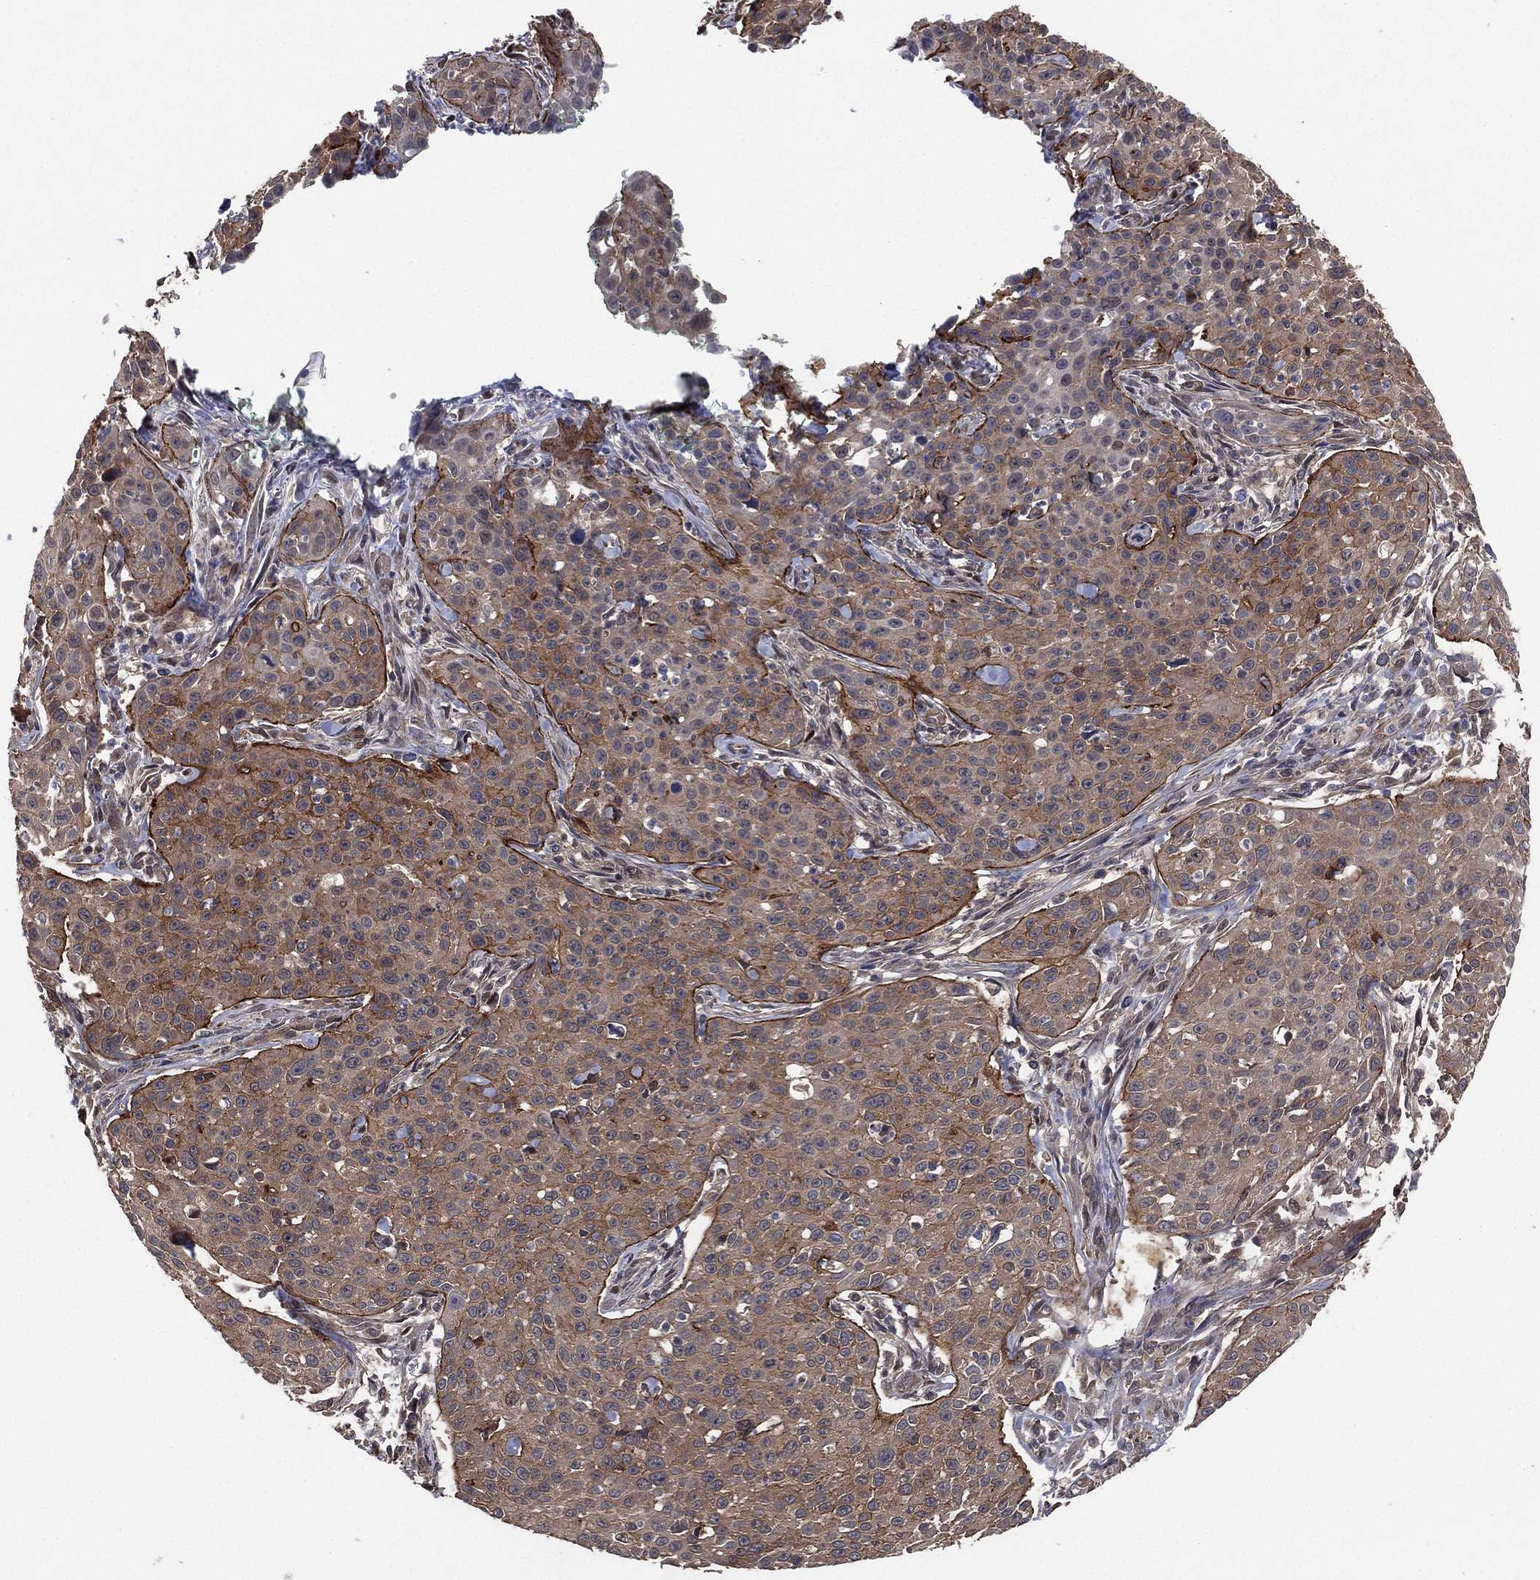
{"staining": {"intensity": "moderate", "quantity": ">75%", "location": "cytoplasmic/membranous"}, "tissue": "cervical cancer", "cell_type": "Tumor cells", "image_type": "cancer", "snomed": [{"axis": "morphology", "description": "Squamous cell carcinoma, NOS"}, {"axis": "topography", "description": "Cervix"}], "caption": "Immunohistochemical staining of human cervical squamous cell carcinoma exhibits moderate cytoplasmic/membranous protein expression in about >75% of tumor cells. (DAB IHC, brown staining for protein, blue staining for nuclei).", "gene": "PSMG4", "patient": {"sex": "female", "age": 26}}